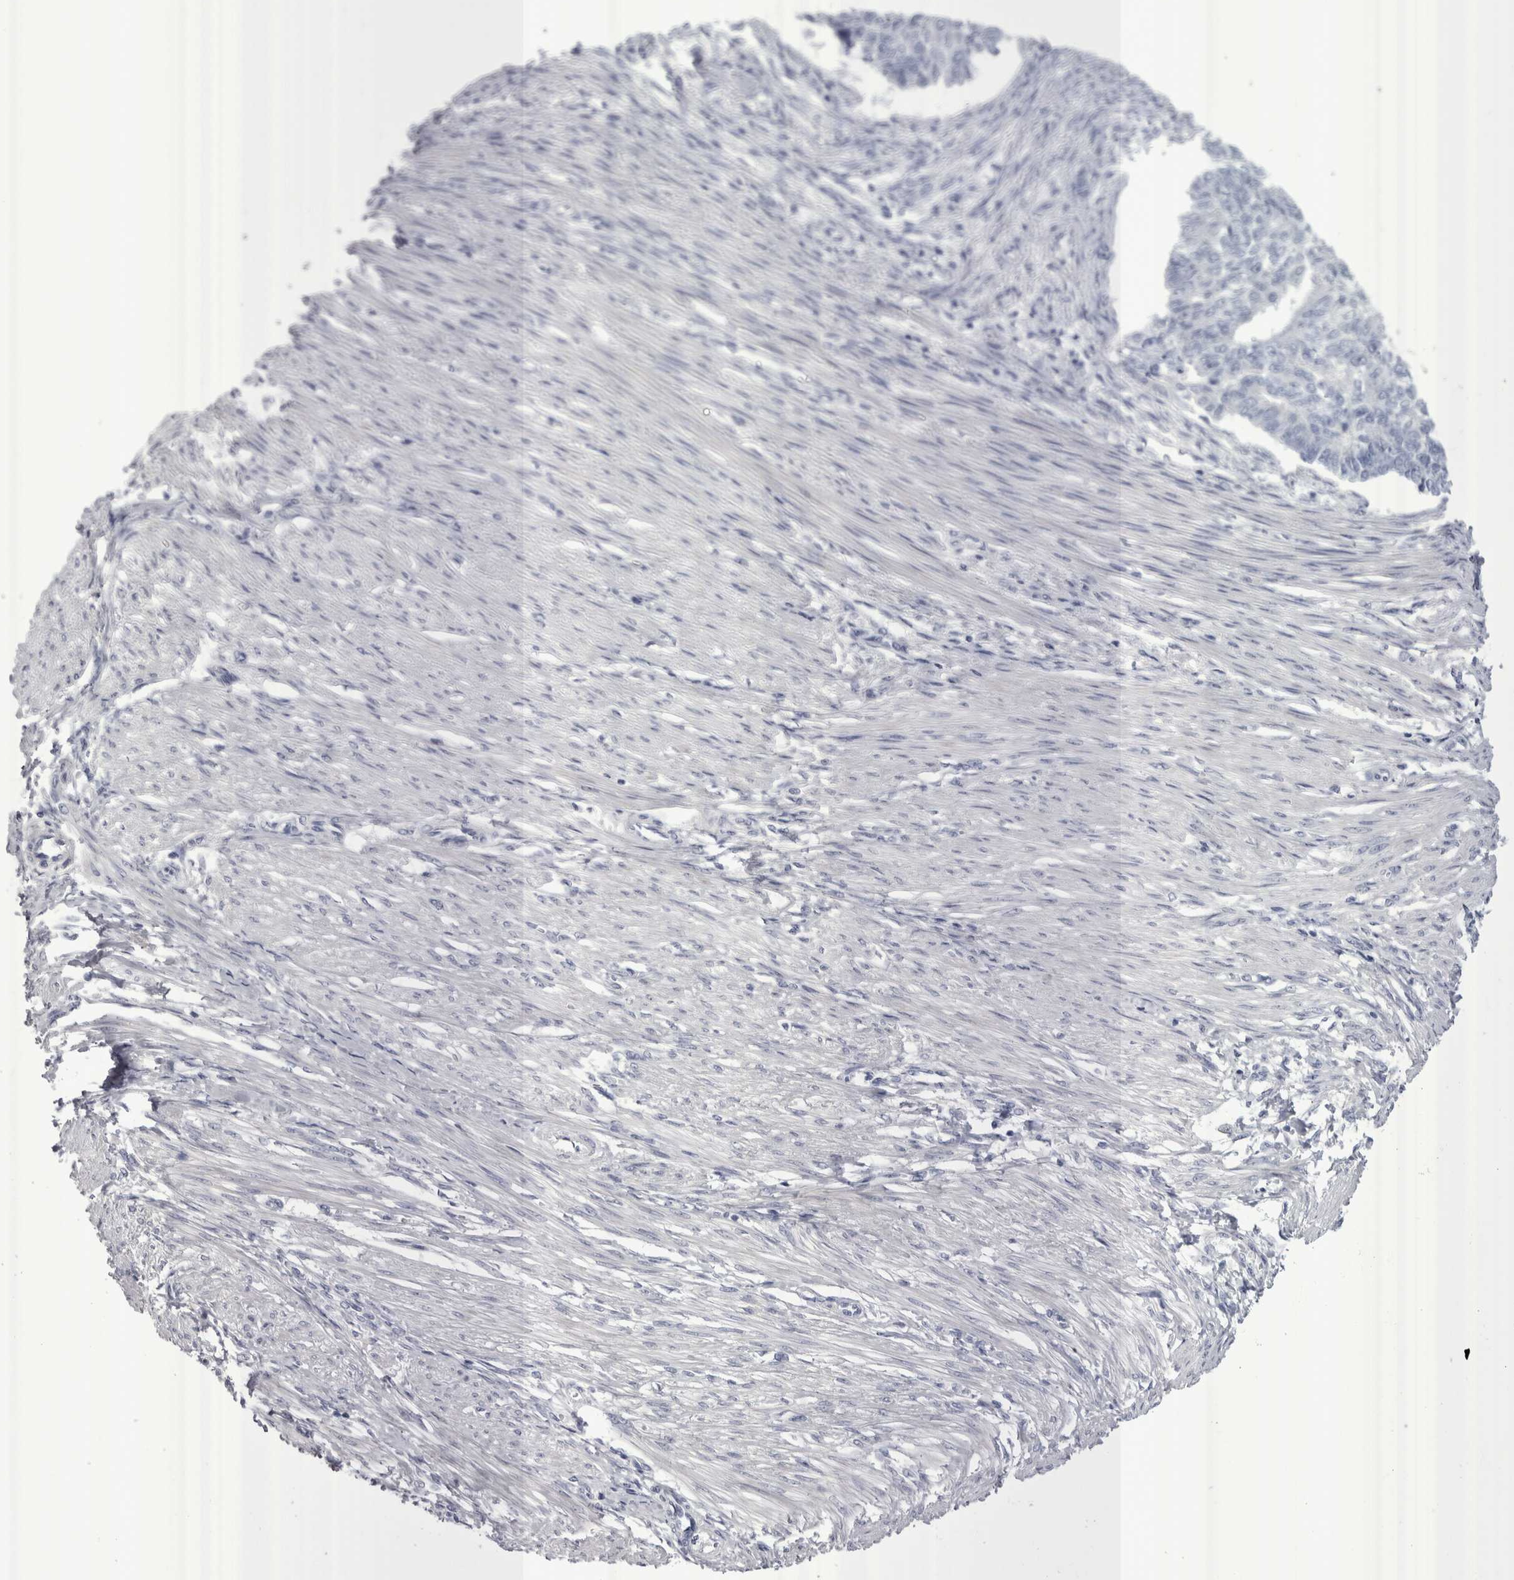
{"staining": {"intensity": "negative", "quantity": "none", "location": "none"}, "tissue": "endometrial cancer", "cell_type": "Tumor cells", "image_type": "cancer", "snomed": [{"axis": "morphology", "description": "Adenocarcinoma, NOS"}, {"axis": "topography", "description": "Endometrium"}], "caption": "Tumor cells show no significant expression in endometrial cancer.", "gene": "PWP2", "patient": {"sex": "female", "age": 32}}